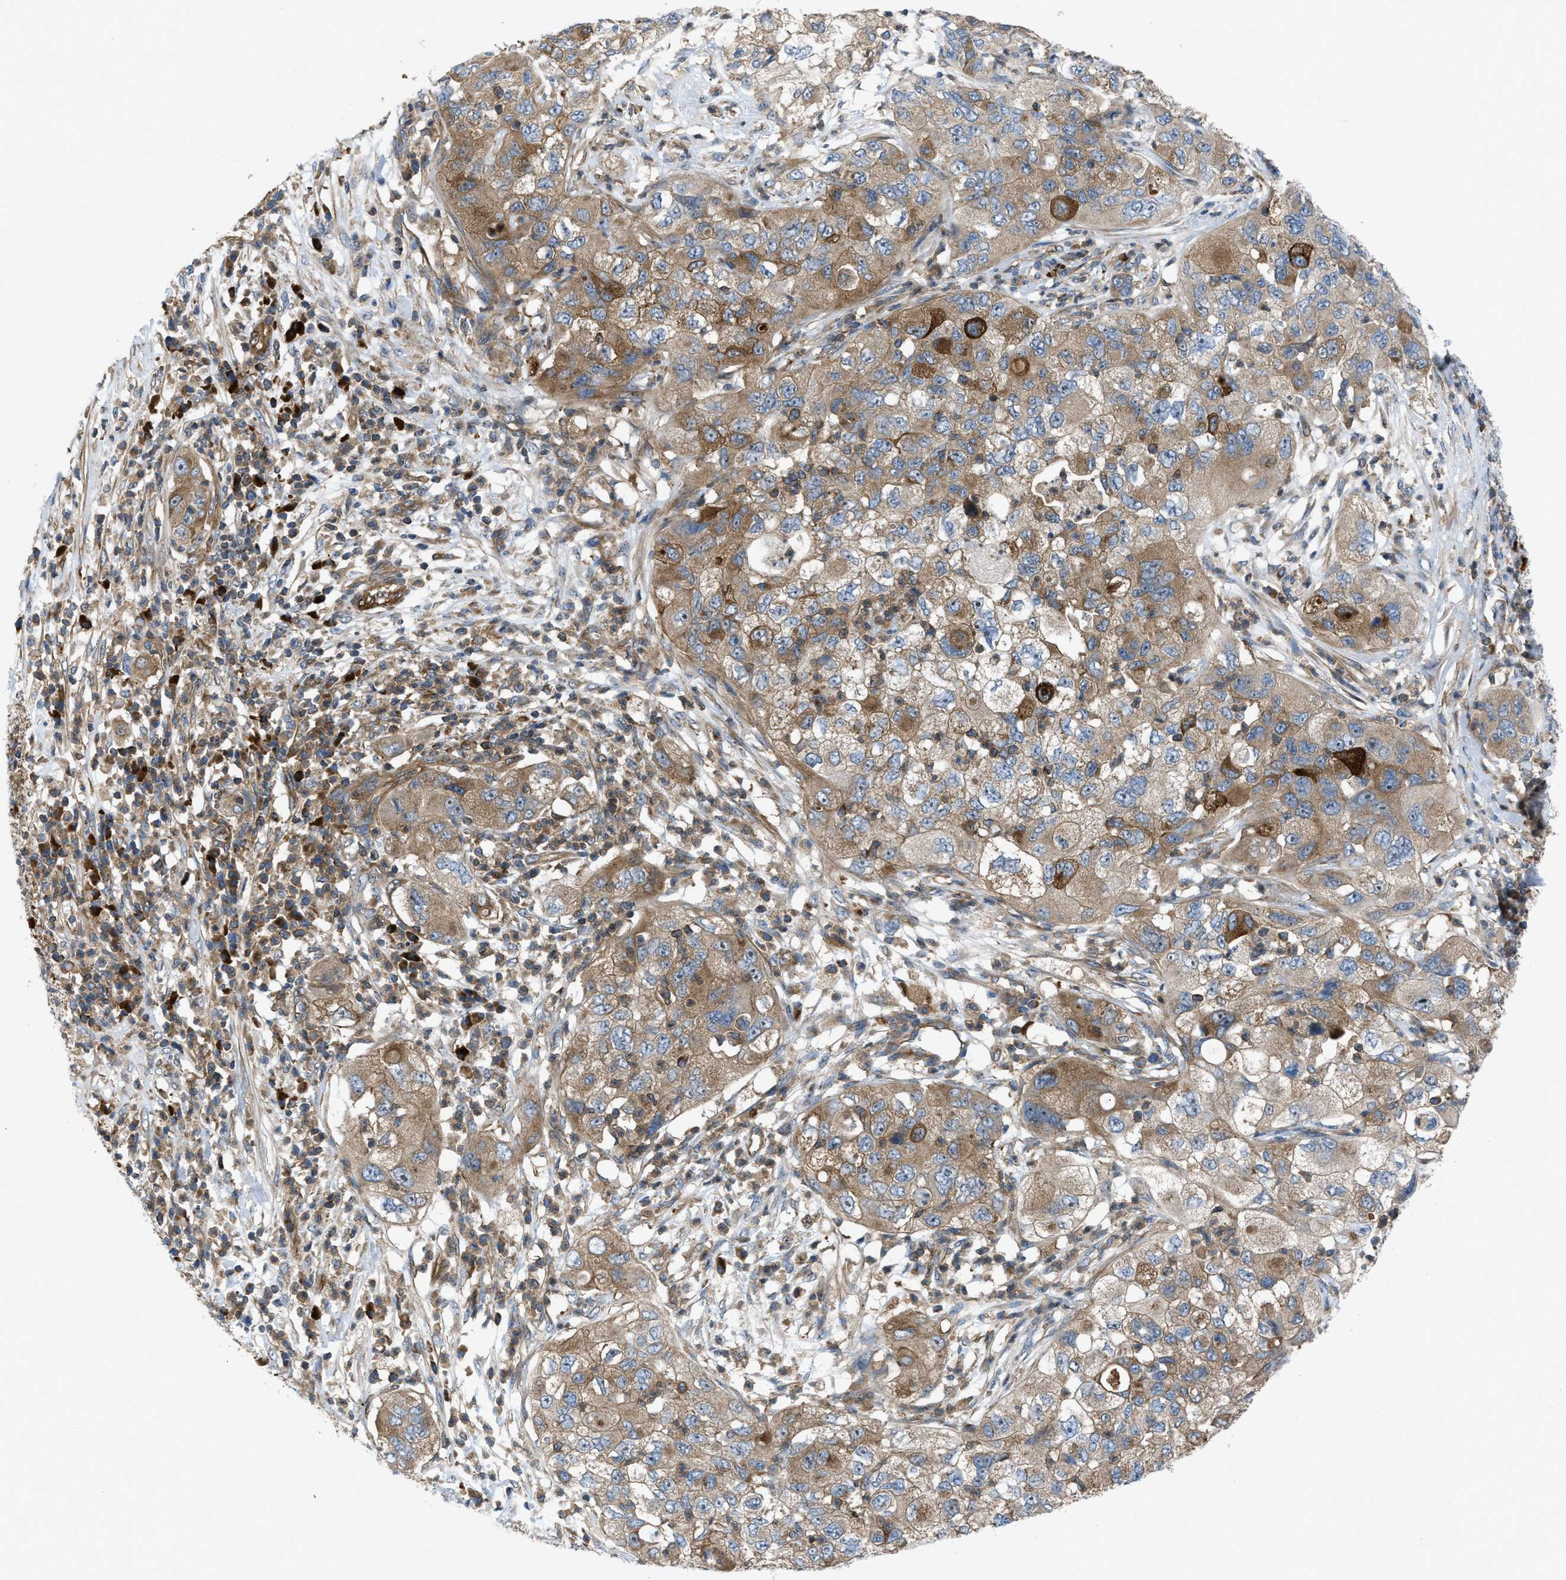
{"staining": {"intensity": "moderate", "quantity": ">75%", "location": "cytoplasmic/membranous"}, "tissue": "pancreatic cancer", "cell_type": "Tumor cells", "image_type": "cancer", "snomed": [{"axis": "morphology", "description": "Adenocarcinoma, NOS"}, {"axis": "topography", "description": "Pancreas"}], "caption": "This photomicrograph demonstrates IHC staining of human pancreatic cancer (adenocarcinoma), with medium moderate cytoplasmic/membranous positivity in approximately >75% of tumor cells.", "gene": "ATP2A3", "patient": {"sex": "female", "age": 78}}